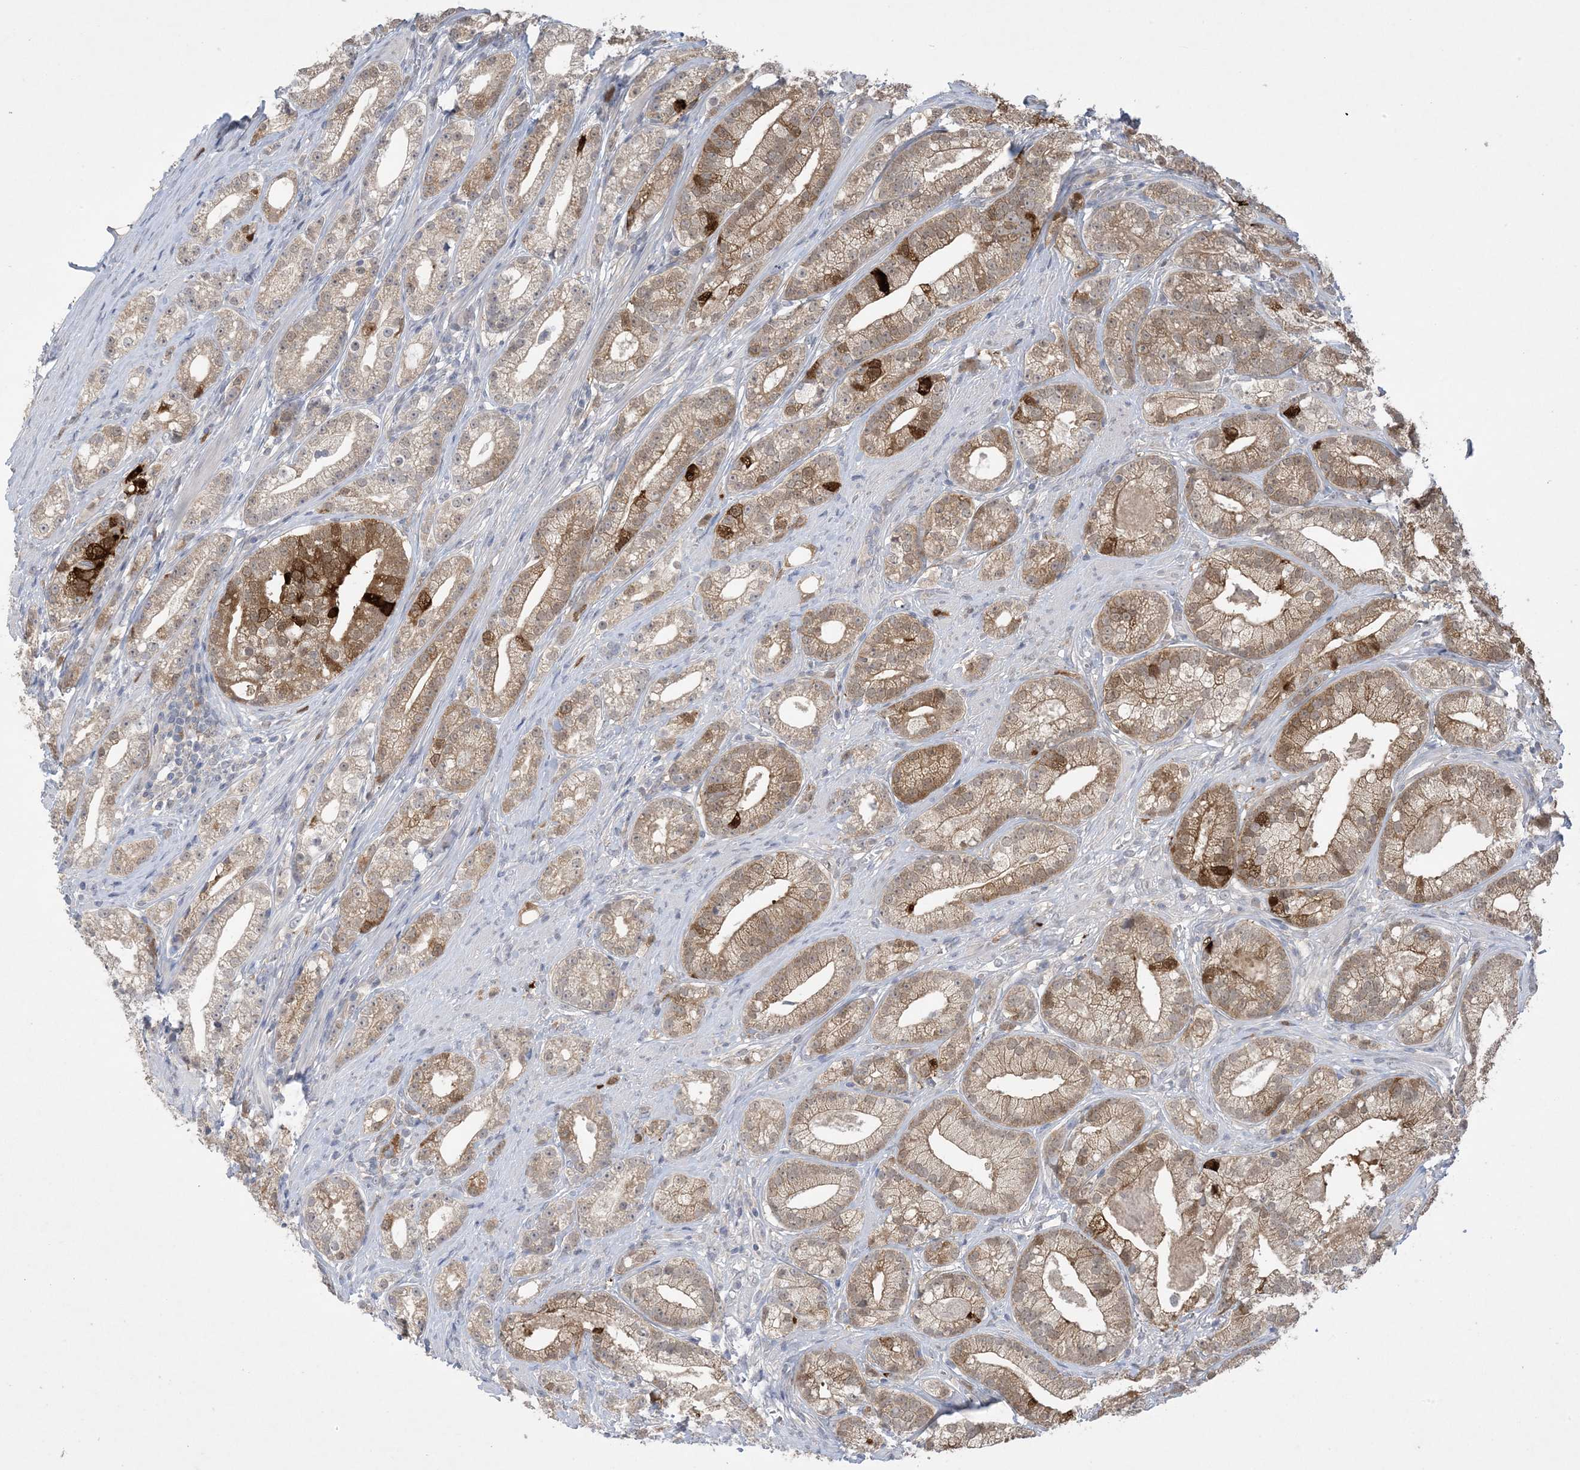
{"staining": {"intensity": "moderate", "quantity": "25%-75%", "location": "cytoplasmic/membranous"}, "tissue": "prostate cancer", "cell_type": "Tumor cells", "image_type": "cancer", "snomed": [{"axis": "morphology", "description": "Adenocarcinoma, High grade"}, {"axis": "topography", "description": "Prostate"}], "caption": "Tumor cells demonstrate moderate cytoplasmic/membranous staining in approximately 25%-75% of cells in prostate cancer (high-grade adenocarcinoma).", "gene": "HMGCS1", "patient": {"sex": "male", "age": 69}}